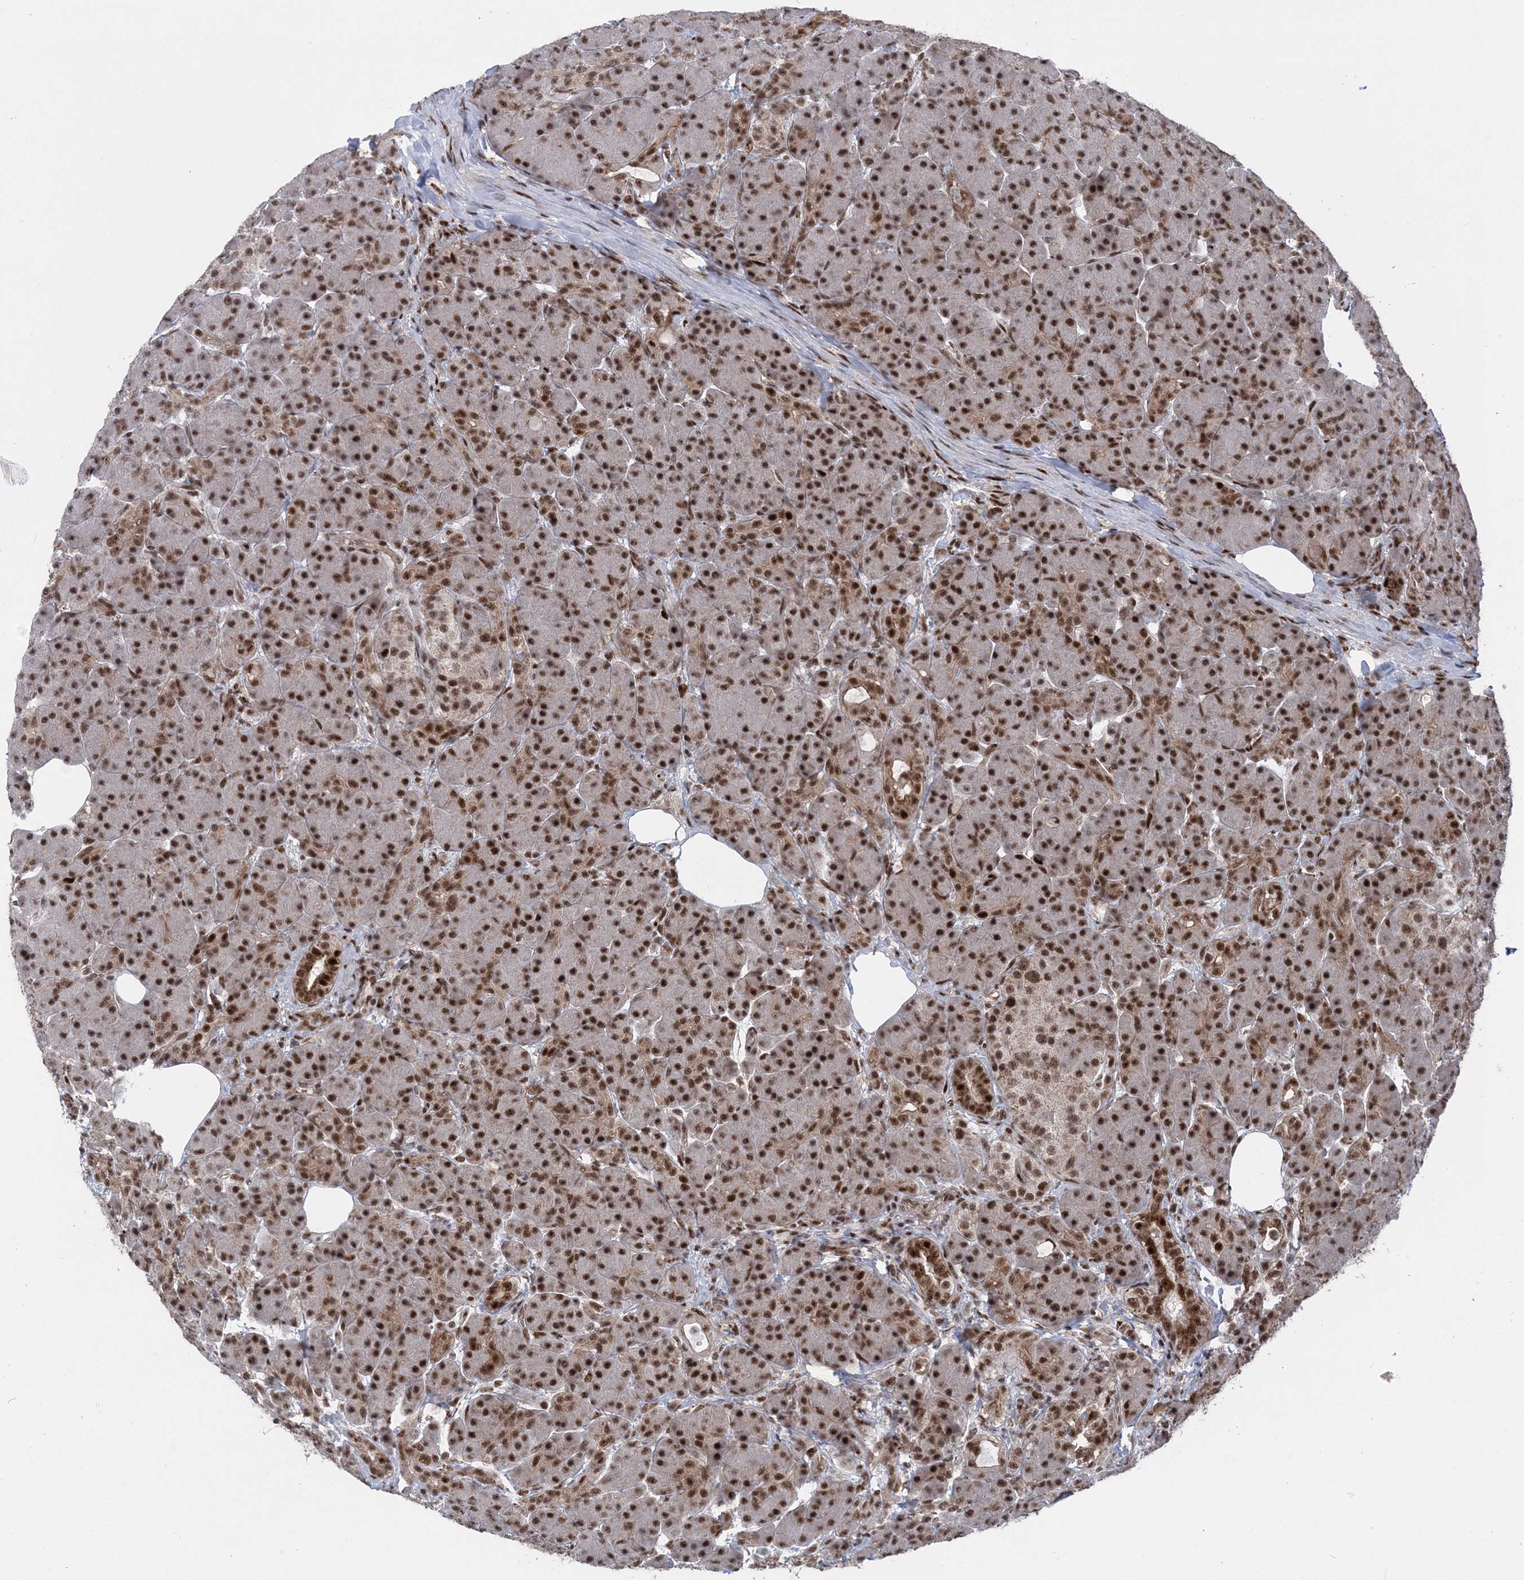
{"staining": {"intensity": "strong", "quantity": ">75%", "location": "nuclear"}, "tissue": "pancreas", "cell_type": "Exocrine glandular cells", "image_type": "normal", "snomed": [{"axis": "morphology", "description": "Normal tissue, NOS"}, {"axis": "topography", "description": "Pancreas"}], "caption": "Immunohistochemistry (IHC) of normal human pancreas demonstrates high levels of strong nuclear staining in about >75% of exocrine glandular cells. (Stains: DAB (3,3'-diaminobenzidine) in brown, nuclei in blue, Microscopy: brightfield microscopy at high magnification).", "gene": "CWC22", "patient": {"sex": "male", "age": 63}}